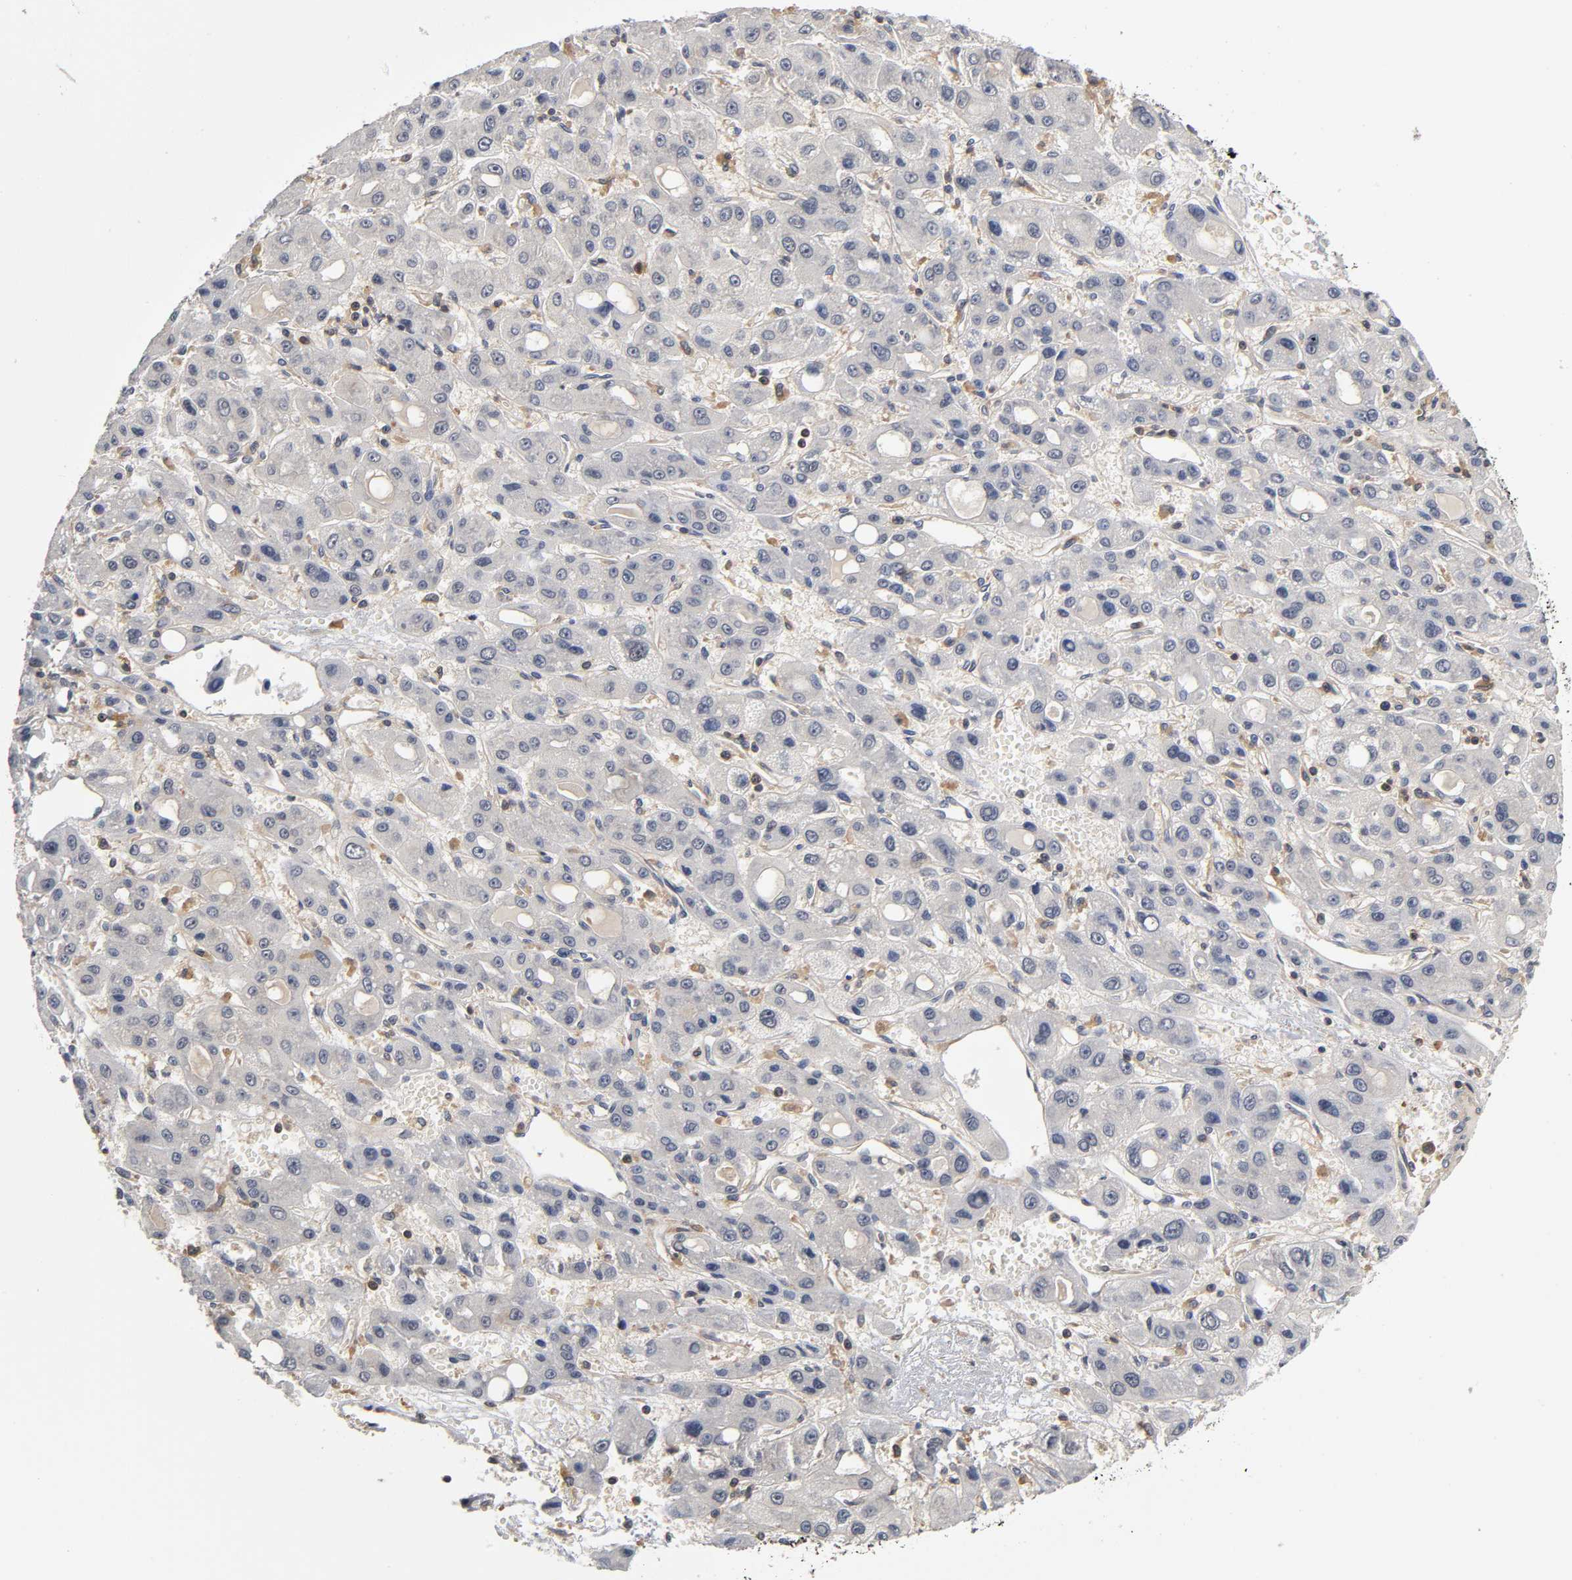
{"staining": {"intensity": "negative", "quantity": "none", "location": "none"}, "tissue": "liver cancer", "cell_type": "Tumor cells", "image_type": "cancer", "snomed": [{"axis": "morphology", "description": "Carcinoma, Hepatocellular, NOS"}, {"axis": "topography", "description": "Liver"}], "caption": "Image shows no protein expression in tumor cells of liver hepatocellular carcinoma tissue.", "gene": "ACTR2", "patient": {"sex": "male", "age": 55}}